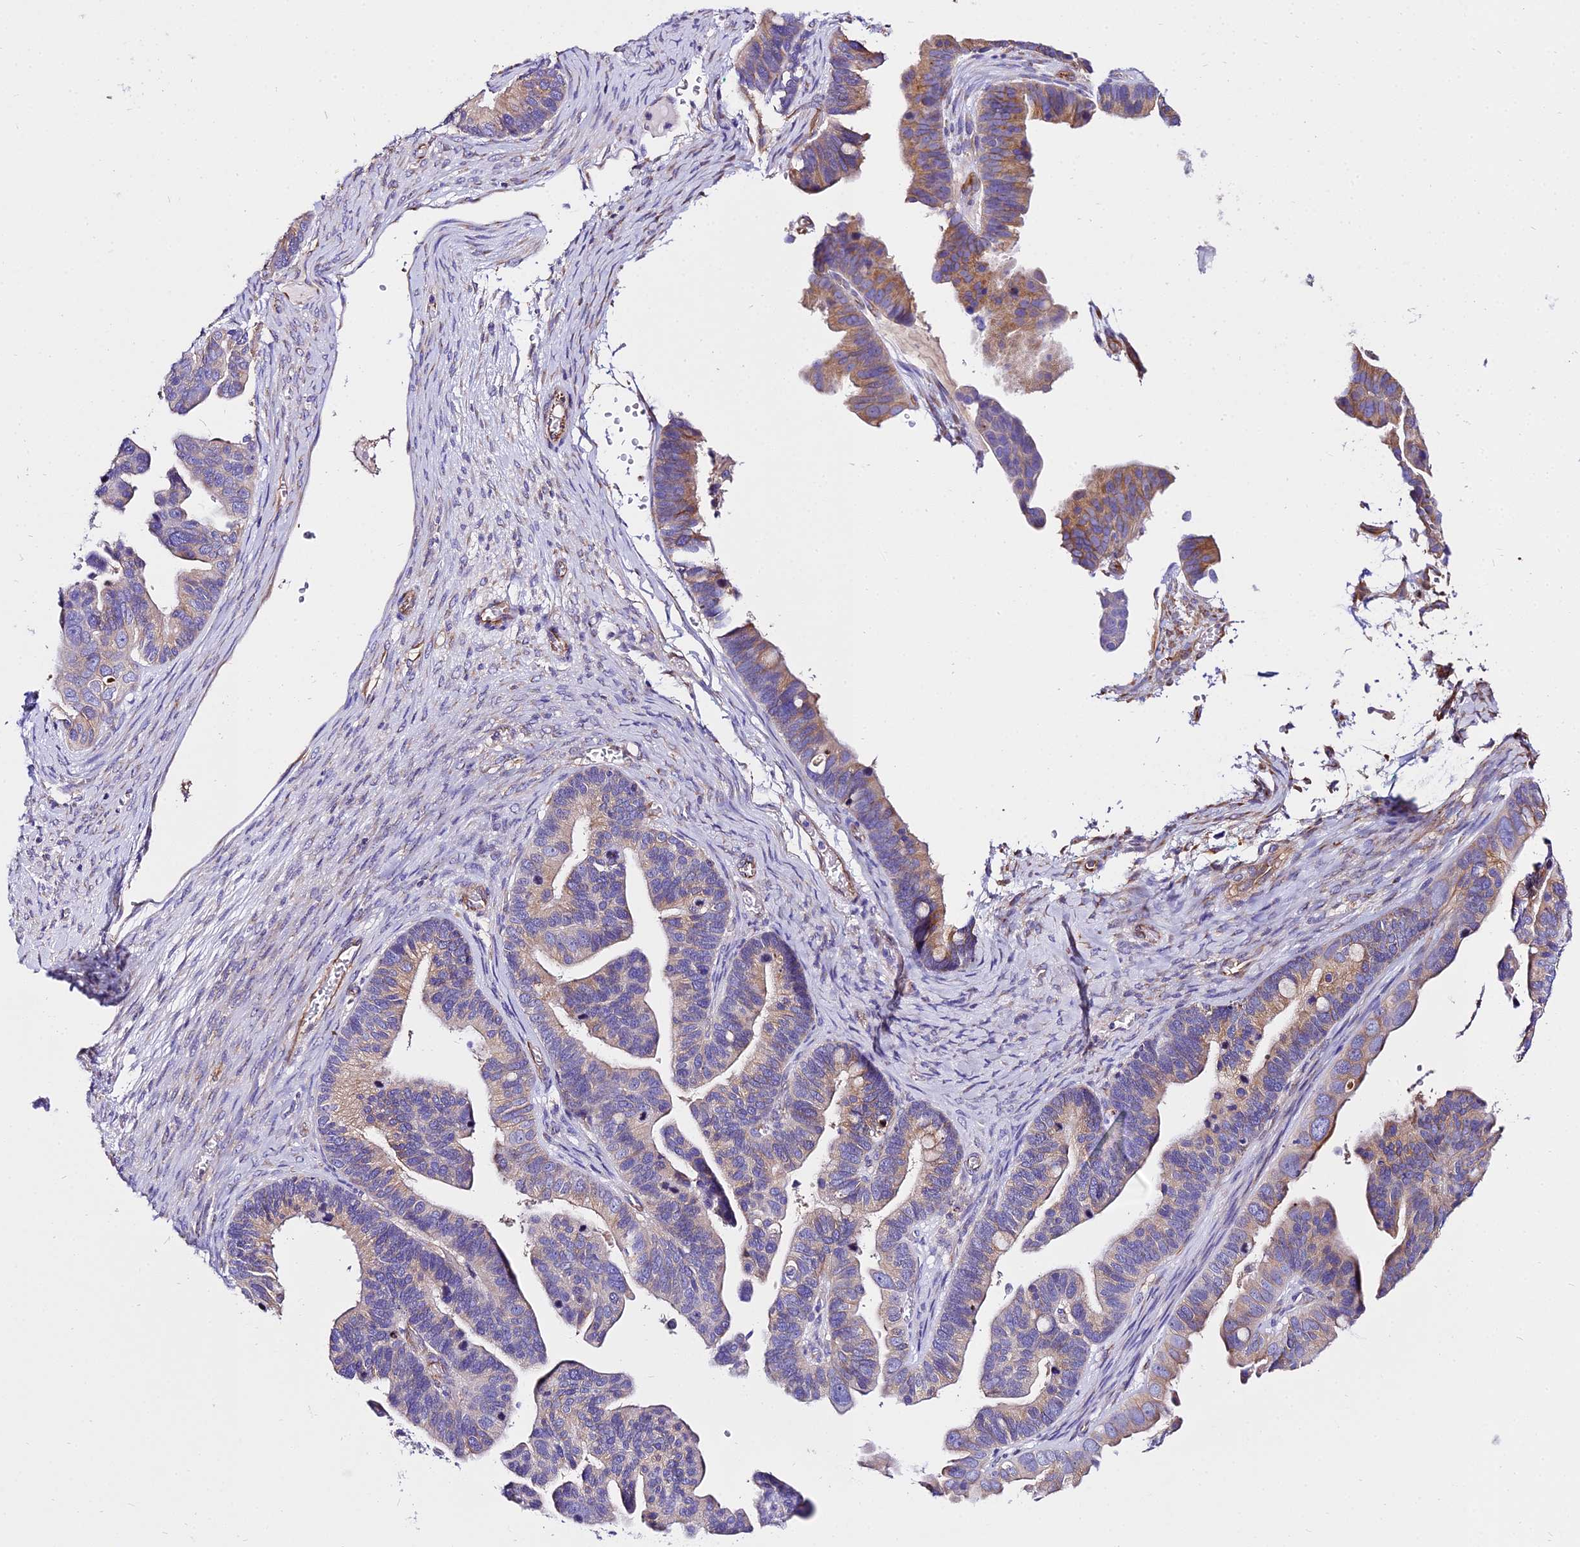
{"staining": {"intensity": "moderate", "quantity": "<25%", "location": "cytoplasmic/membranous"}, "tissue": "ovarian cancer", "cell_type": "Tumor cells", "image_type": "cancer", "snomed": [{"axis": "morphology", "description": "Cystadenocarcinoma, serous, NOS"}, {"axis": "topography", "description": "Ovary"}], "caption": "Tumor cells exhibit moderate cytoplasmic/membranous expression in about <25% of cells in ovarian cancer (serous cystadenocarcinoma).", "gene": "TUBA3D", "patient": {"sex": "female", "age": 56}}